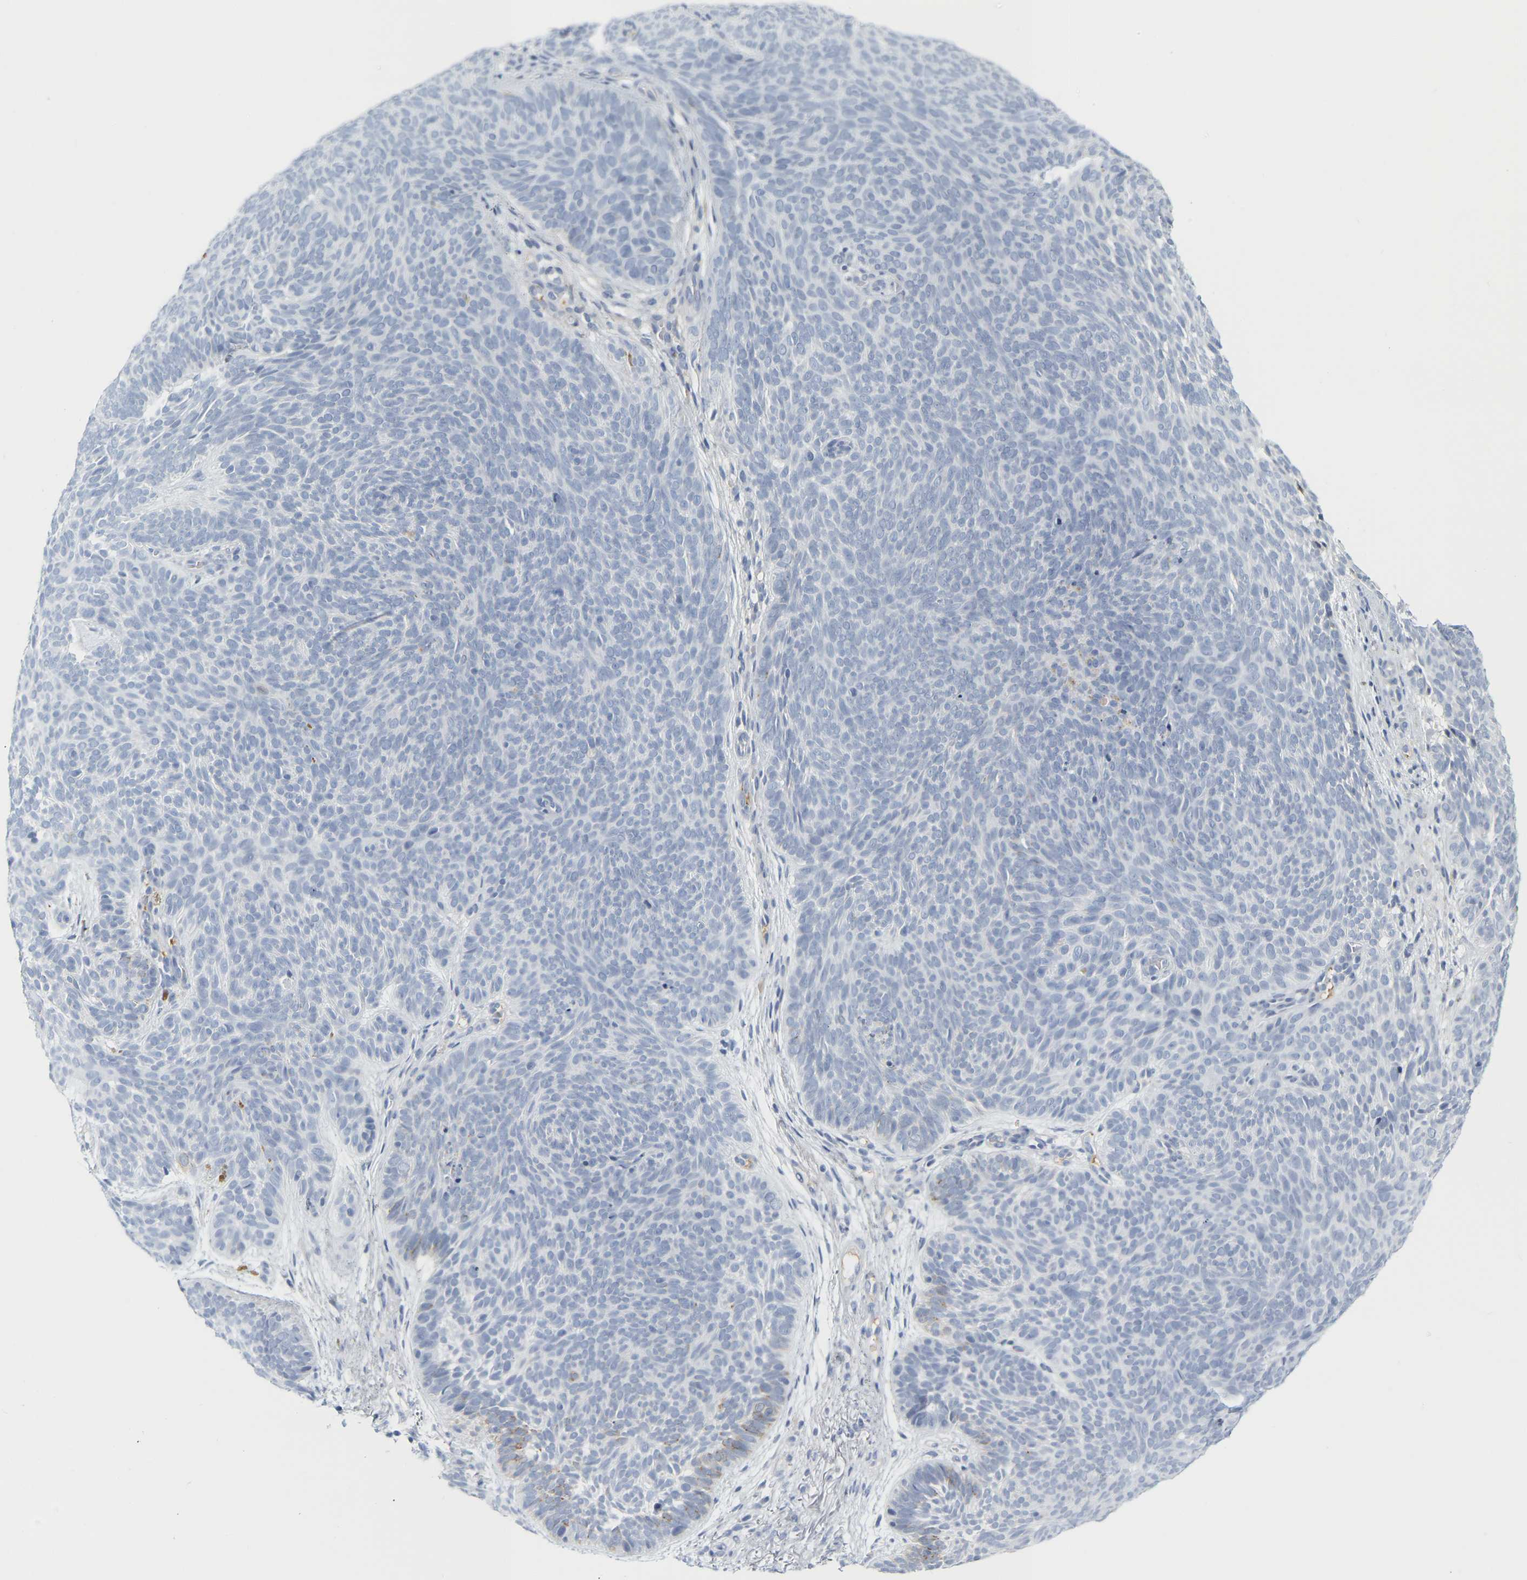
{"staining": {"intensity": "negative", "quantity": "none", "location": "none"}, "tissue": "skin cancer", "cell_type": "Tumor cells", "image_type": "cancer", "snomed": [{"axis": "morphology", "description": "Basal cell carcinoma"}, {"axis": "topography", "description": "Skin"}], "caption": "Immunohistochemistry histopathology image of skin basal cell carcinoma stained for a protein (brown), which displays no staining in tumor cells.", "gene": "GNAS", "patient": {"sex": "male", "age": 61}}